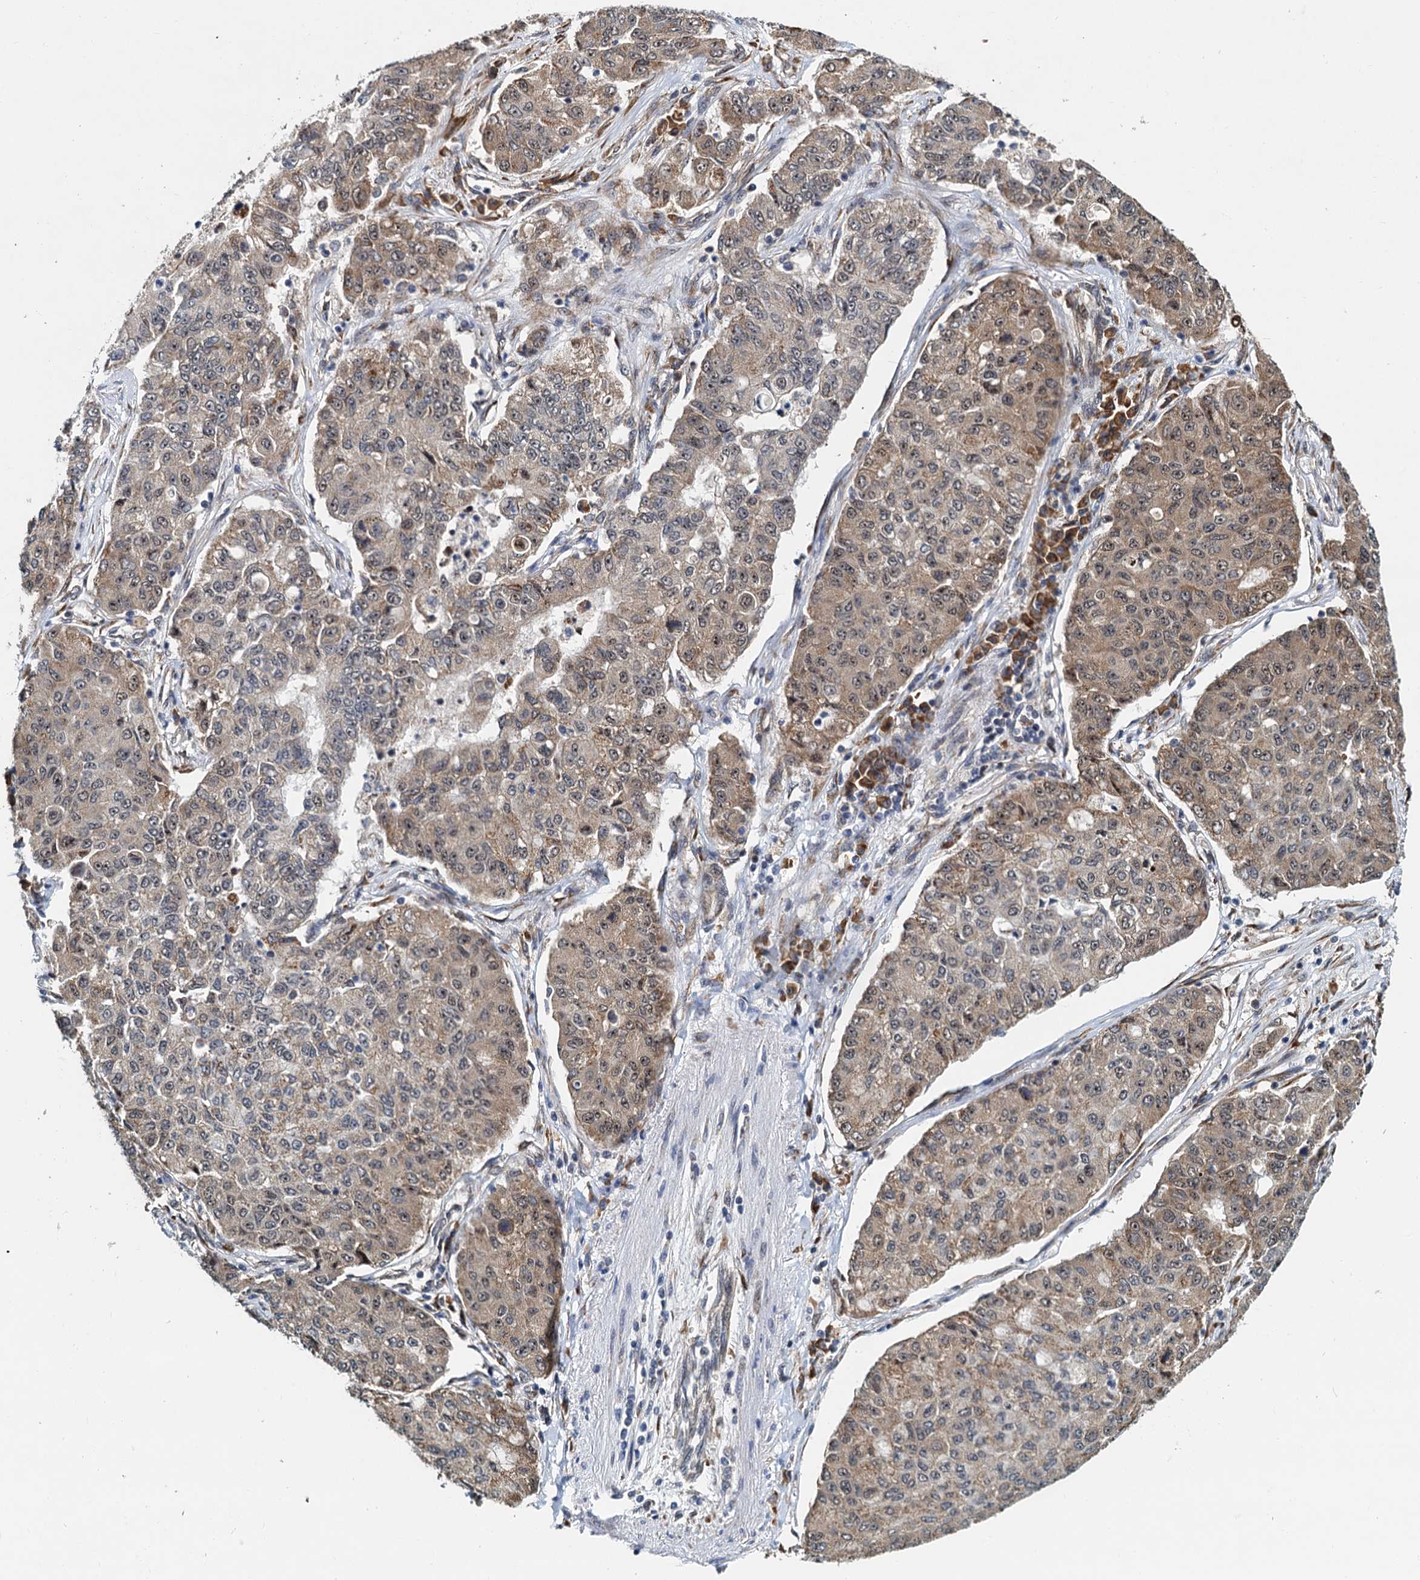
{"staining": {"intensity": "weak", "quantity": ">75%", "location": "cytoplasmic/membranous"}, "tissue": "lung cancer", "cell_type": "Tumor cells", "image_type": "cancer", "snomed": [{"axis": "morphology", "description": "Squamous cell carcinoma, NOS"}, {"axis": "topography", "description": "Lung"}], "caption": "Immunohistochemical staining of human squamous cell carcinoma (lung) reveals weak cytoplasmic/membranous protein staining in approximately >75% of tumor cells.", "gene": "DNAJC21", "patient": {"sex": "male", "age": 74}}